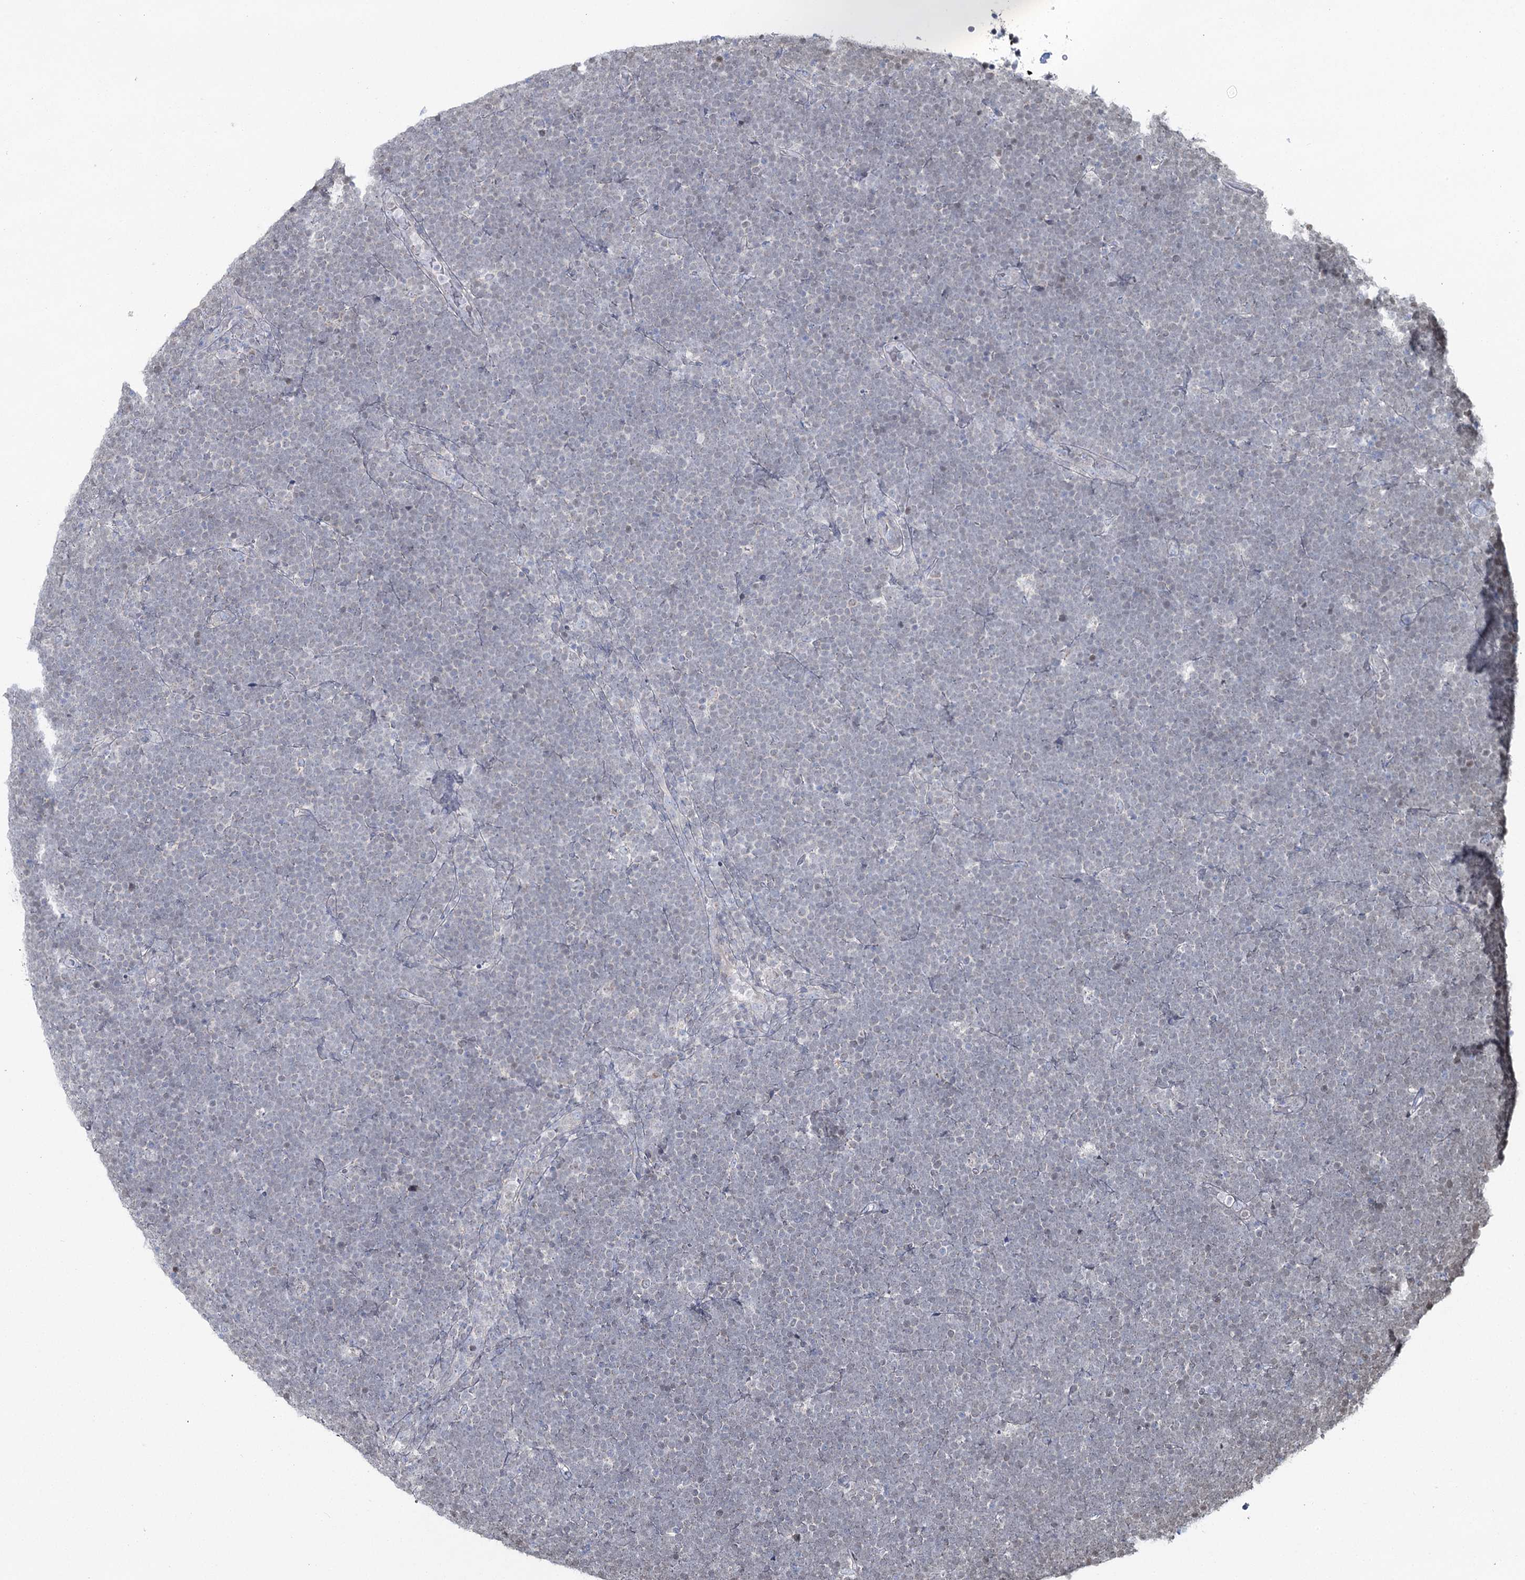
{"staining": {"intensity": "negative", "quantity": "none", "location": "none"}, "tissue": "lymphoma", "cell_type": "Tumor cells", "image_type": "cancer", "snomed": [{"axis": "morphology", "description": "Malignant lymphoma, non-Hodgkin's type, High grade"}, {"axis": "topography", "description": "Lymph node"}], "caption": "Immunohistochemistry (IHC) micrograph of malignant lymphoma, non-Hodgkin's type (high-grade) stained for a protein (brown), which reveals no expression in tumor cells.", "gene": "PDHX", "patient": {"sex": "male", "age": 13}}